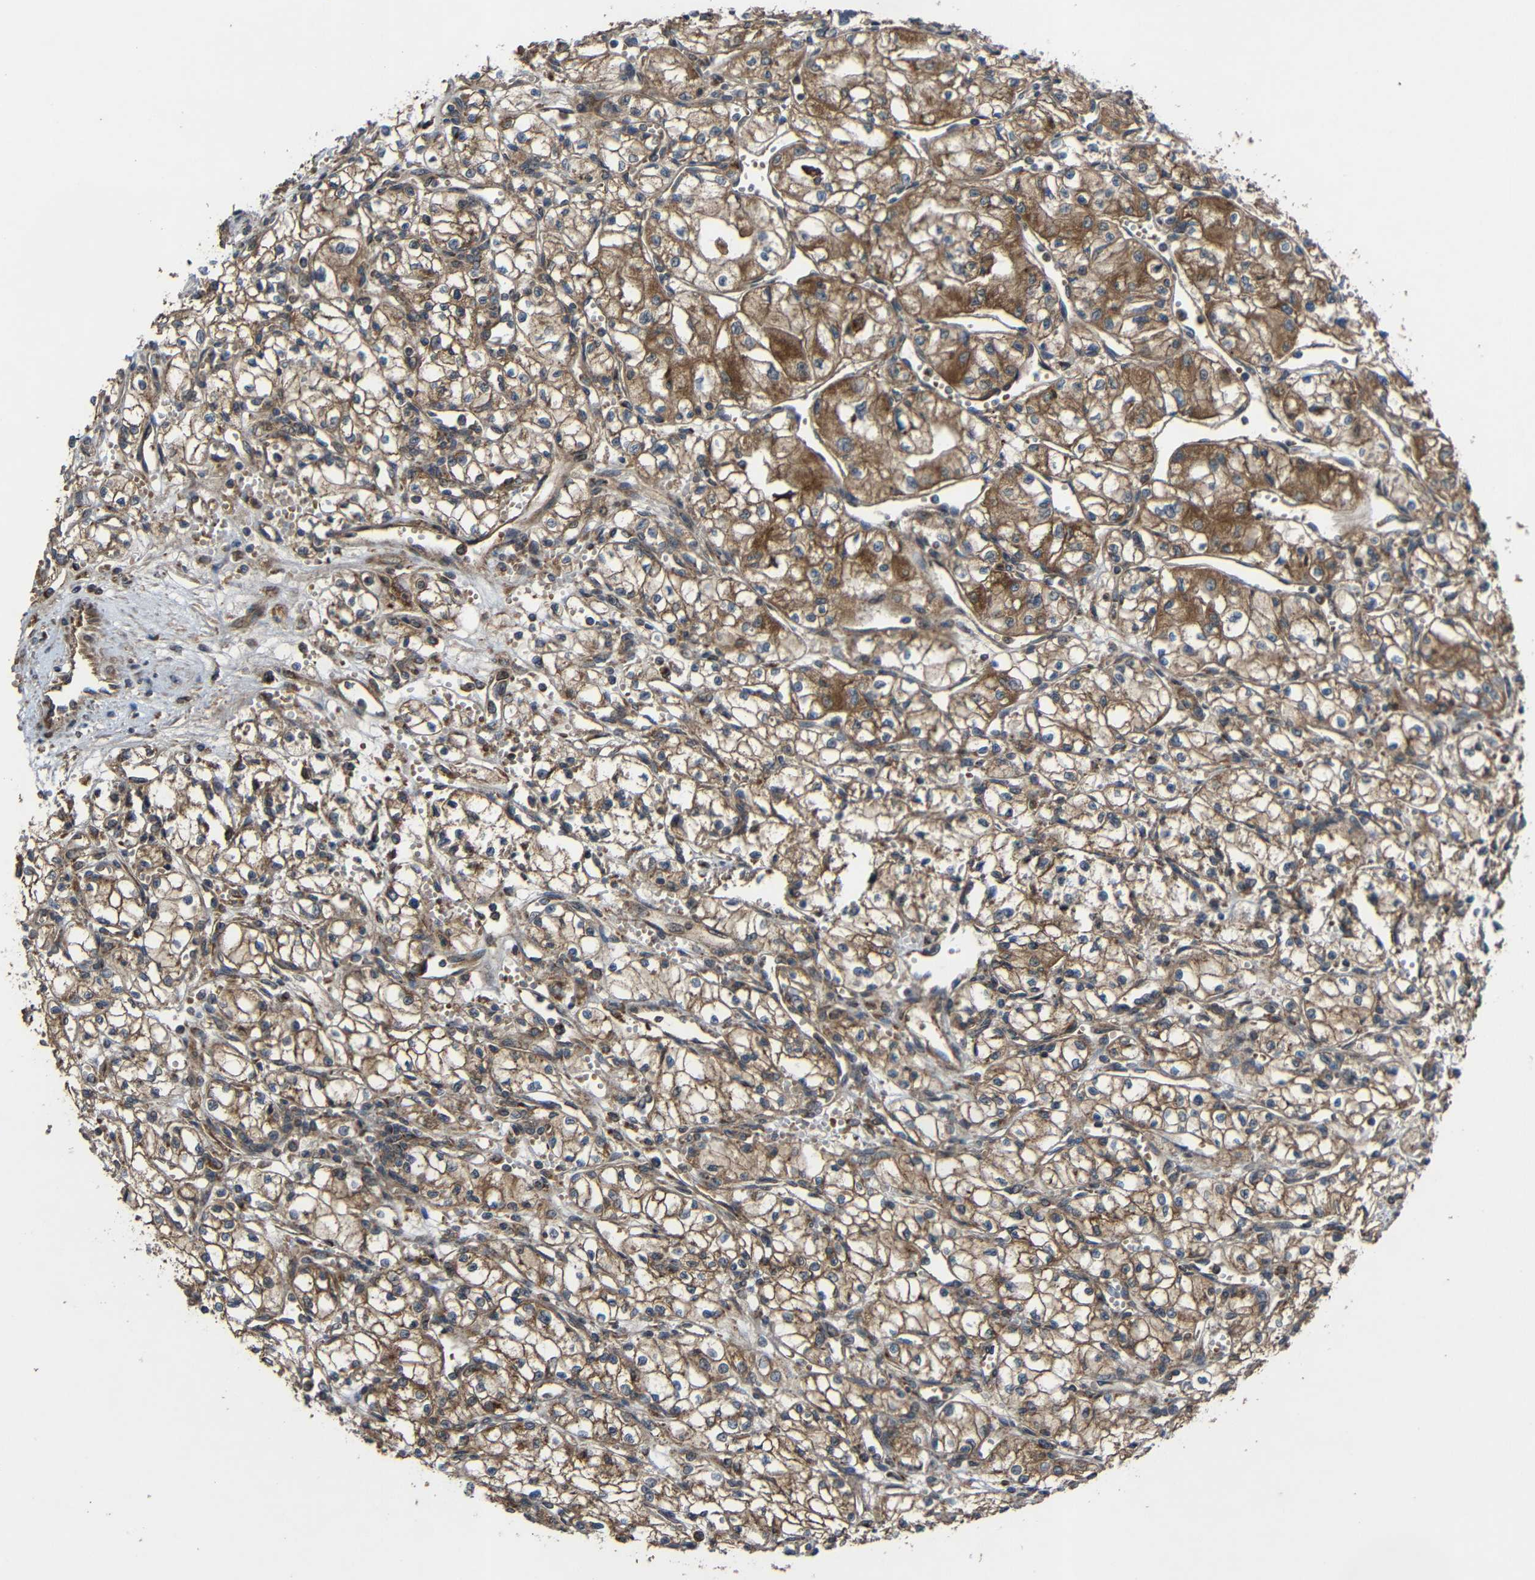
{"staining": {"intensity": "moderate", "quantity": ">75%", "location": "cytoplasmic/membranous"}, "tissue": "renal cancer", "cell_type": "Tumor cells", "image_type": "cancer", "snomed": [{"axis": "morphology", "description": "Normal tissue, NOS"}, {"axis": "morphology", "description": "Adenocarcinoma, NOS"}, {"axis": "topography", "description": "Kidney"}], "caption": "Immunohistochemical staining of human renal cancer (adenocarcinoma) demonstrates medium levels of moderate cytoplasmic/membranous positivity in approximately >75% of tumor cells.", "gene": "C1GALT1", "patient": {"sex": "male", "age": 59}}